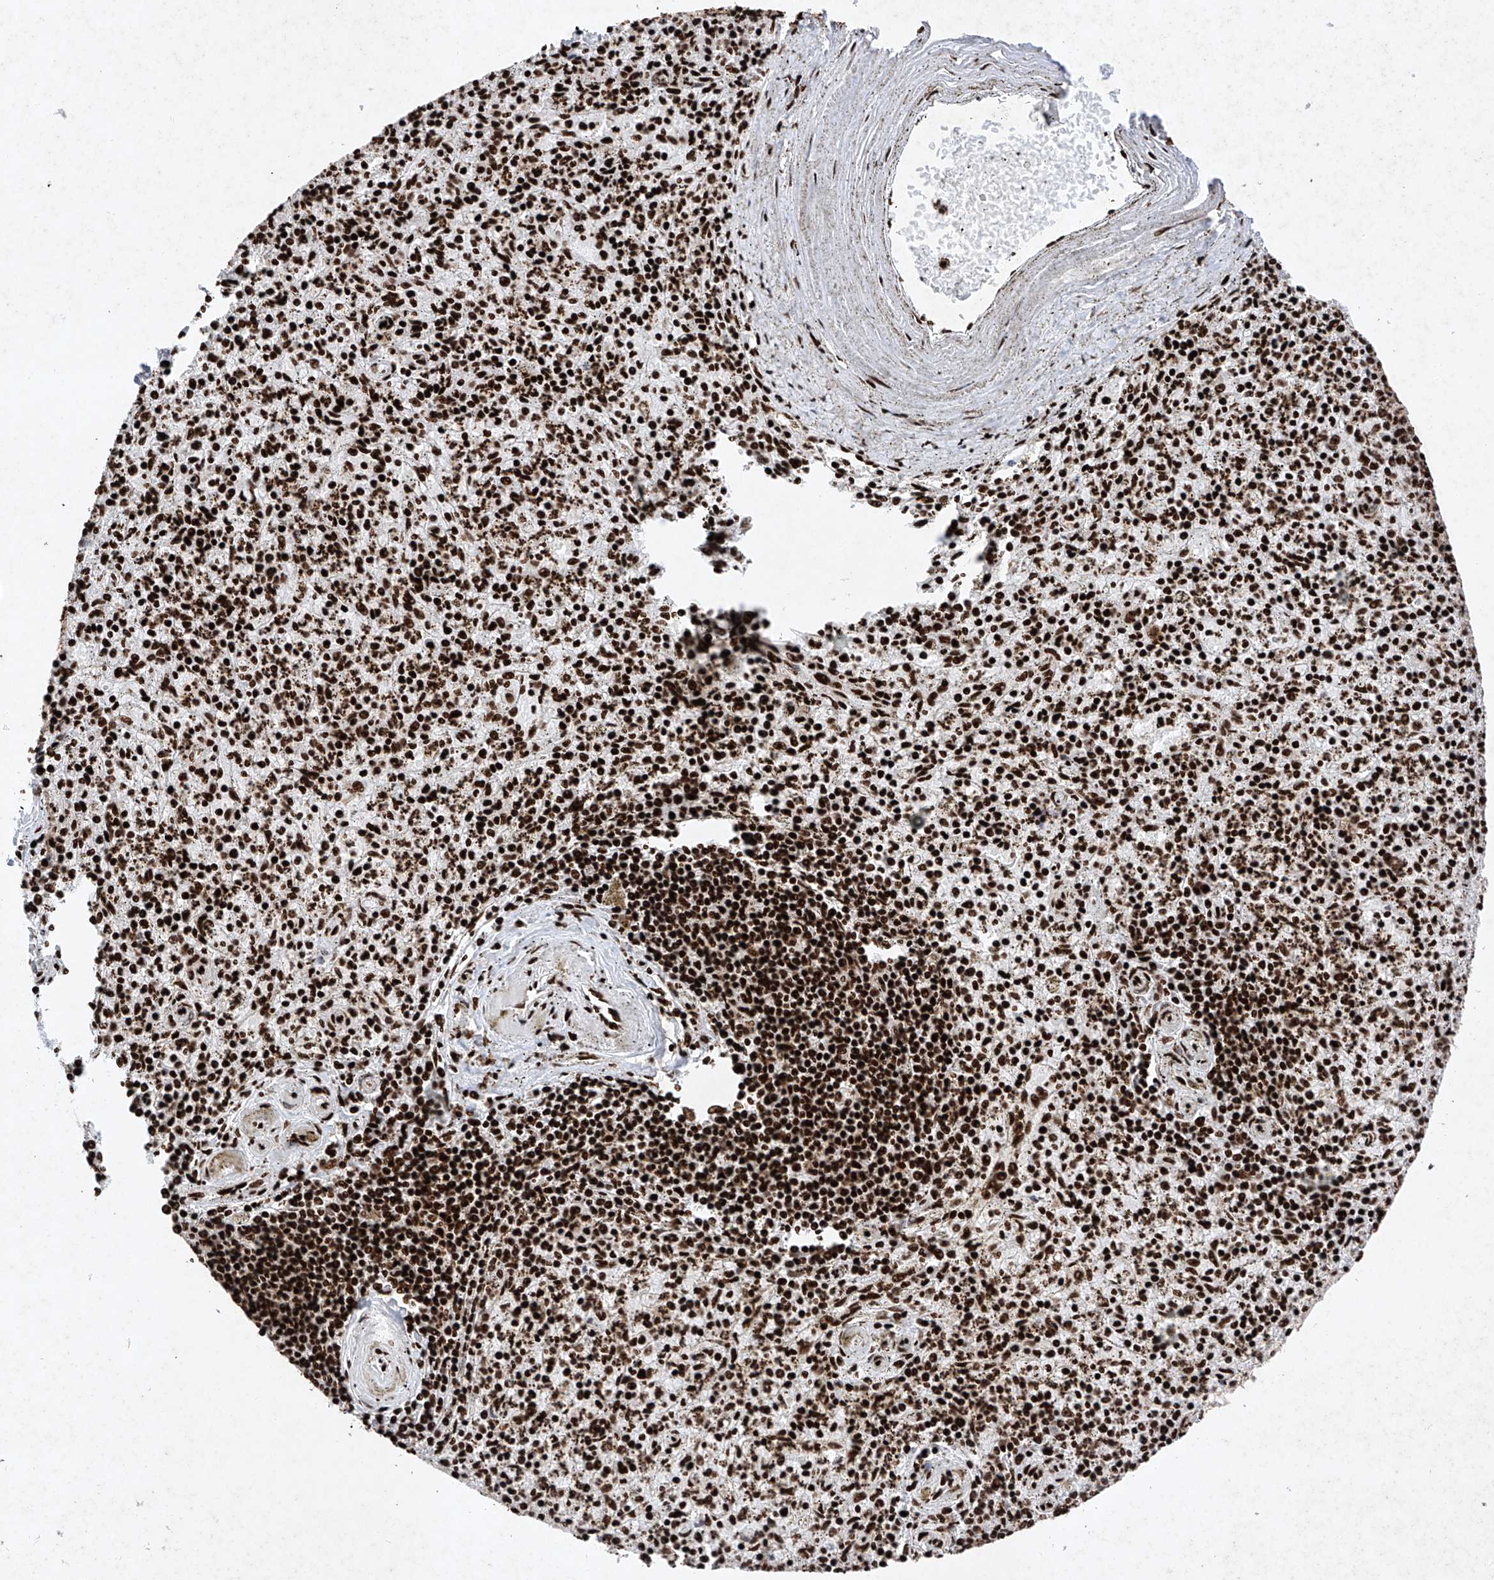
{"staining": {"intensity": "strong", "quantity": ">75%", "location": "nuclear"}, "tissue": "spleen", "cell_type": "Cells in red pulp", "image_type": "normal", "snomed": [{"axis": "morphology", "description": "Normal tissue, NOS"}, {"axis": "topography", "description": "Spleen"}], "caption": "The photomicrograph exhibits staining of benign spleen, revealing strong nuclear protein staining (brown color) within cells in red pulp. Nuclei are stained in blue.", "gene": "SRSF6", "patient": {"sex": "male", "age": 72}}